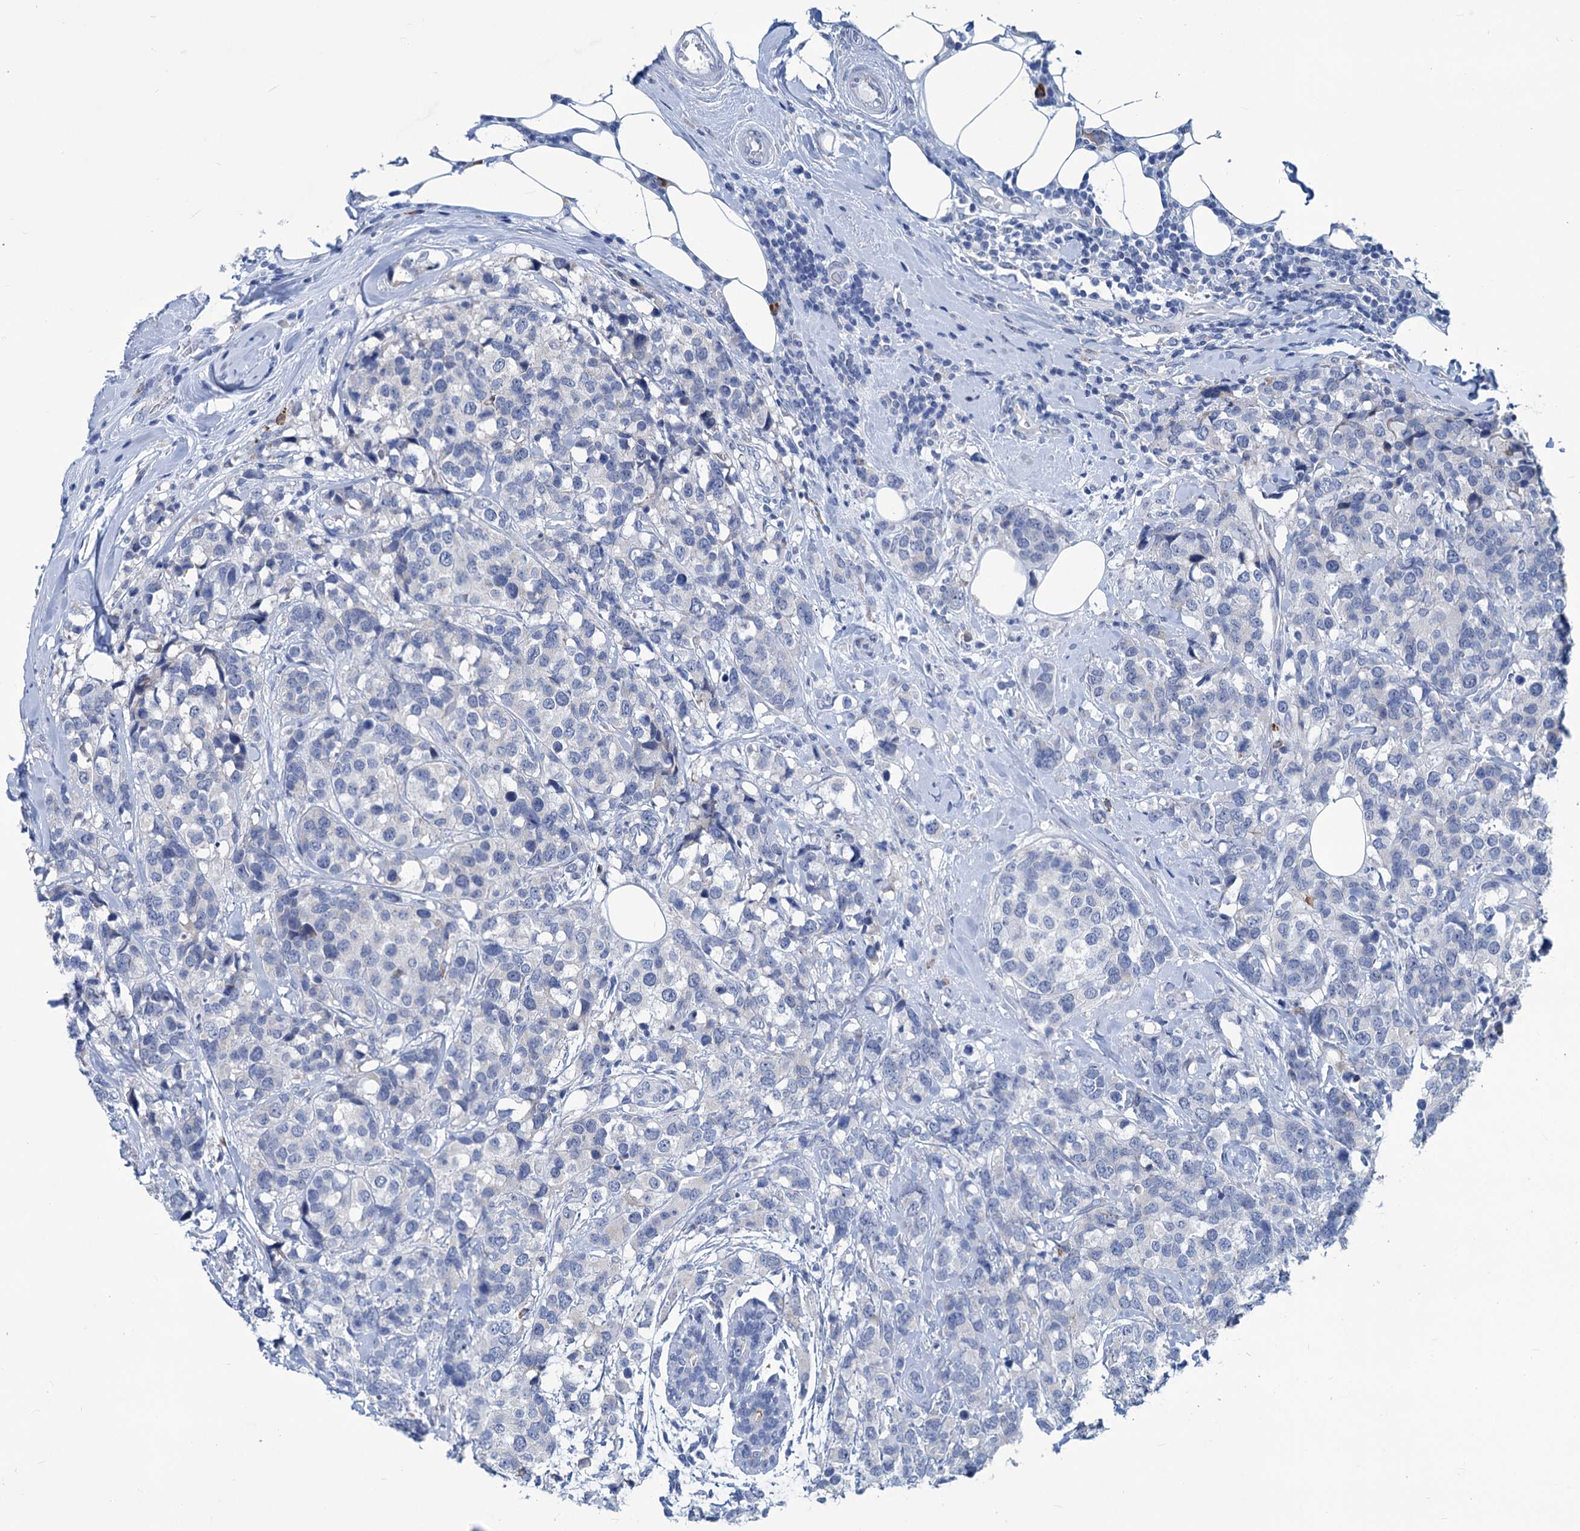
{"staining": {"intensity": "negative", "quantity": "none", "location": "none"}, "tissue": "breast cancer", "cell_type": "Tumor cells", "image_type": "cancer", "snomed": [{"axis": "morphology", "description": "Lobular carcinoma"}, {"axis": "topography", "description": "Breast"}], "caption": "A high-resolution image shows IHC staining of breast cancer, which displays no significant staining in tumor cells.", "gene": "NEU3", "patient": {"sex": "female", "age": 59}}